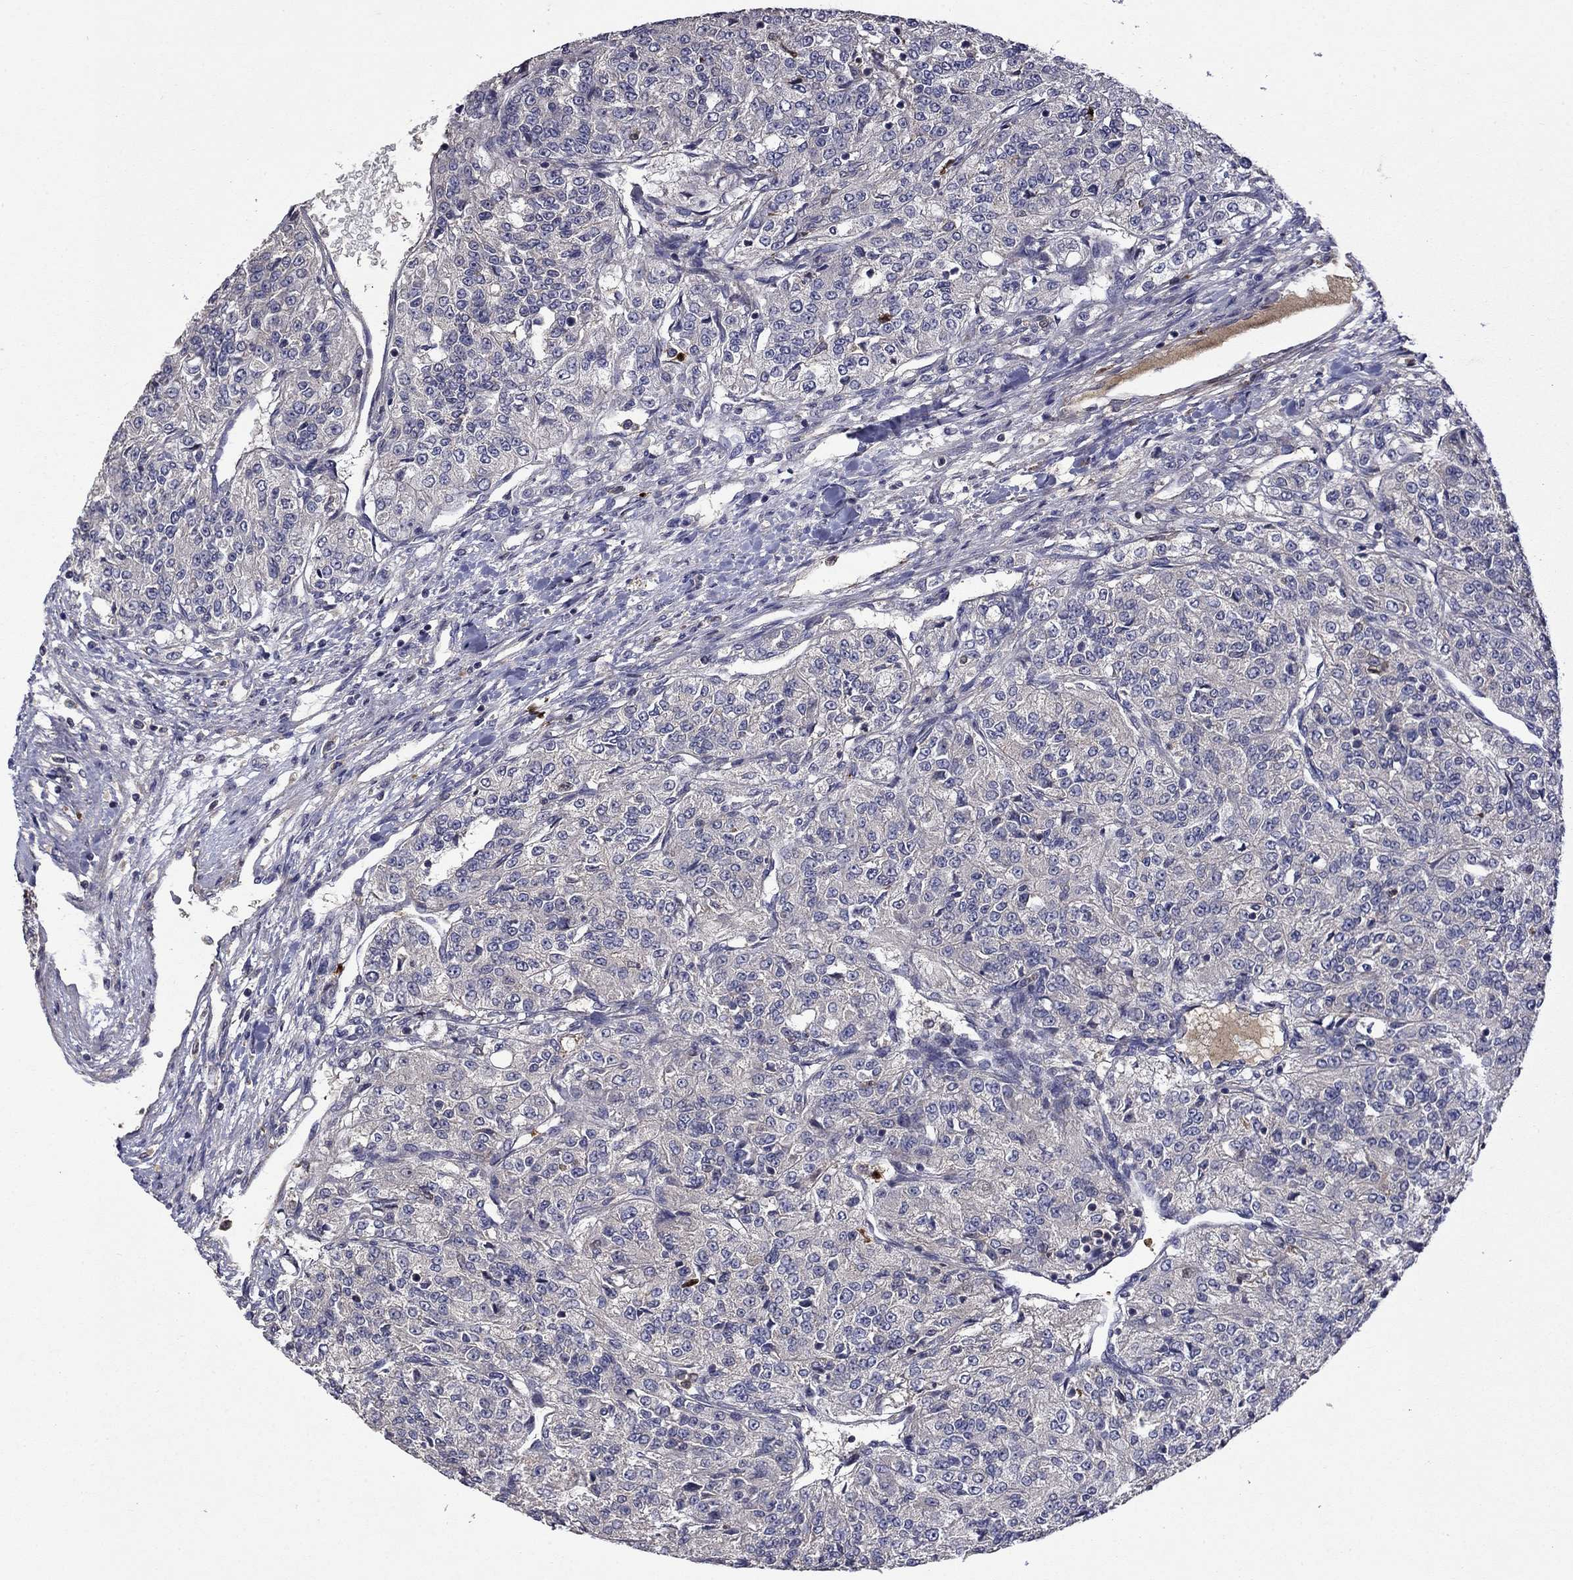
{"staining": {"intensity": "negative", "quantity": "none", "location": "none"}, "tissue": "renal cancer", "cell_type": "Tumor cells", "image_type": "cancer", "snomed": [{"axis": "morphology", "description": "Adenocarcinoma, NOS"}, {"axis": "topography", "description": "Kidney"}], "caption": "High power microscopy histopathology image of an IHC micrograph of renal adenocarcinoma, revealing no significant positivity in tumor cells.", "gene": "SATB1", "patient": {"sex": "female", "age": 63}}